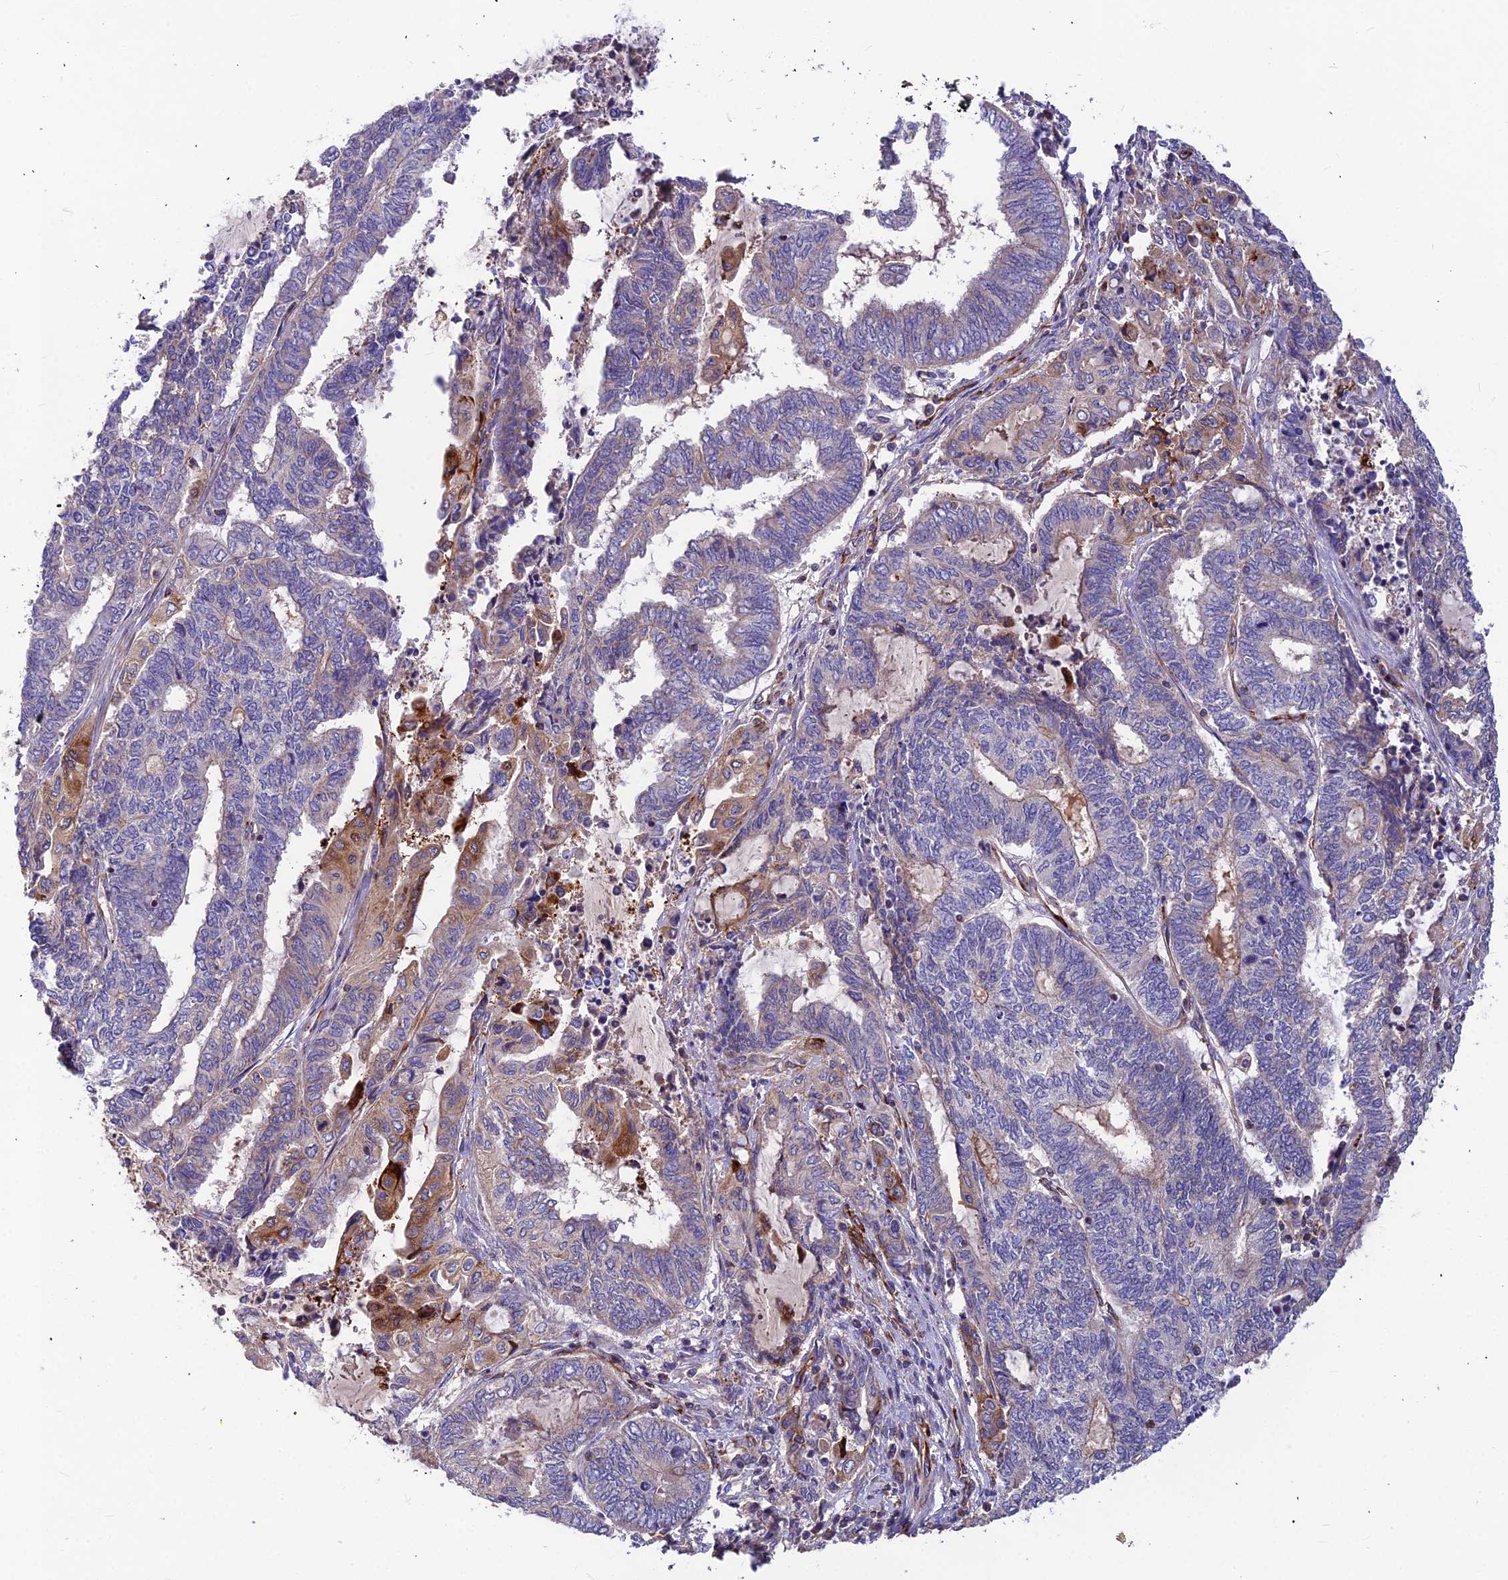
{"staining": {"intensity": "moderate", "quantity": "<25%", "location": "cytoplasmic/membranous"}, "tissue": "endometrial cancer", "cell_type": "Tumor cells", "image_type": "cancer", "snomed": [{"axis": "morphology", "description": "Adenocarcinoma, NOS"}, {"axis": "topography", "description": "Uterus"}, {"axis": "topography", "description": "Endometrium"}], "caption": "There is low levels of moderate cytoplasmic/membranous positivity in tumor cells of adenocarcinoma (endometrial), as demonstrated by immunohistochemical staining (brown color).", "gene": "ASPHD1", "patient": {"sex": "female", "age": 70}}